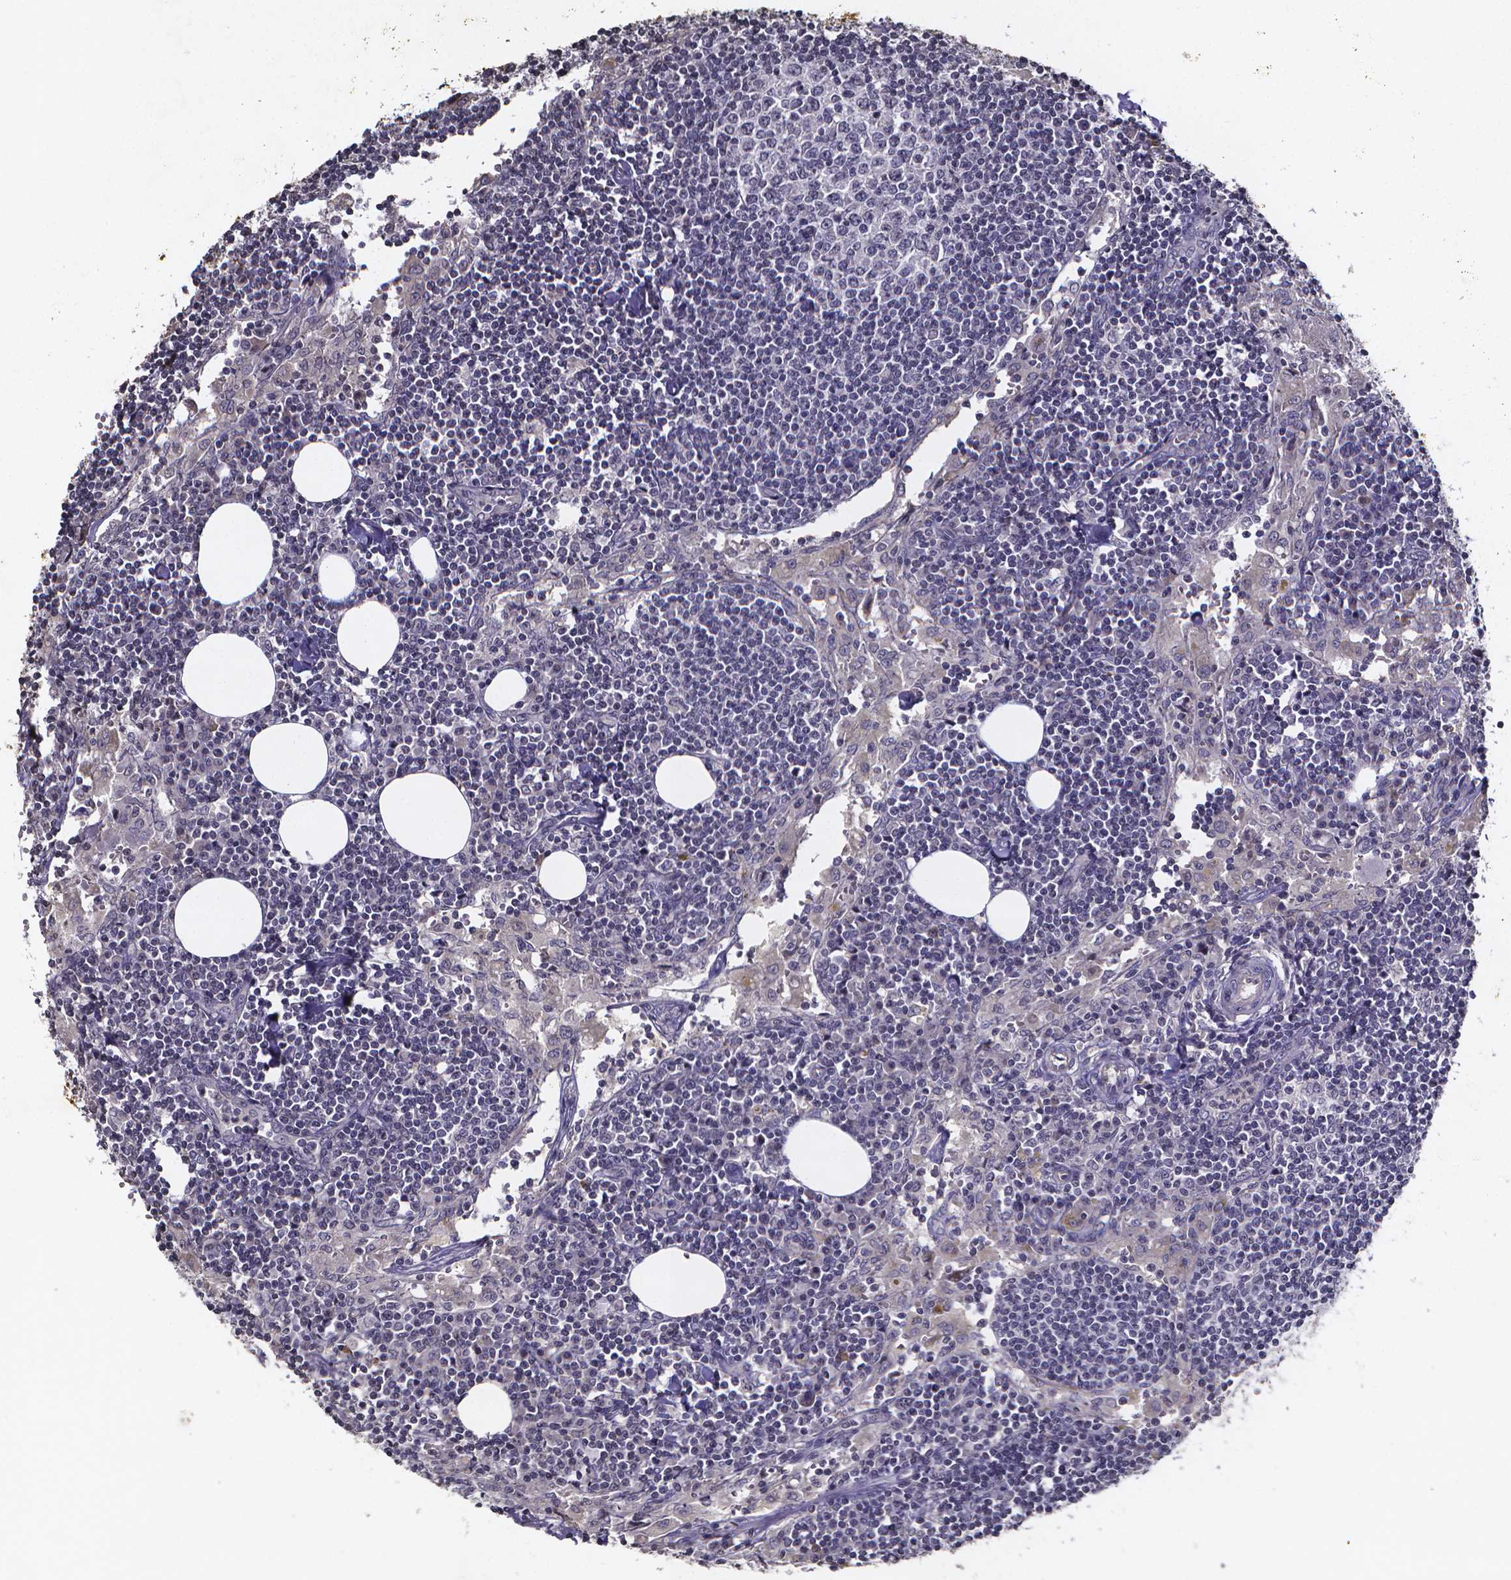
{"staining": {"intensity": "negative", "quantity": "none", "location": "none"}, "tissue": "lymph node", "cell_type": "Germinal center cells", "image_type": "normal", "snomed": [{"axis": "morphology", "description": "Normal tissue, NOS"}, {"axis": "topography", "description": "Lymph node"}], "caption": "An immunohistochemistry micrograph of benign lymph node is shown. There is no staining in germinal center cells of lymph node. (Immunohistochemistry (ihc), brightfield microscopy, high magnification).", "gene": "TP73", "patient": {"sex": "male", "age": 55}}